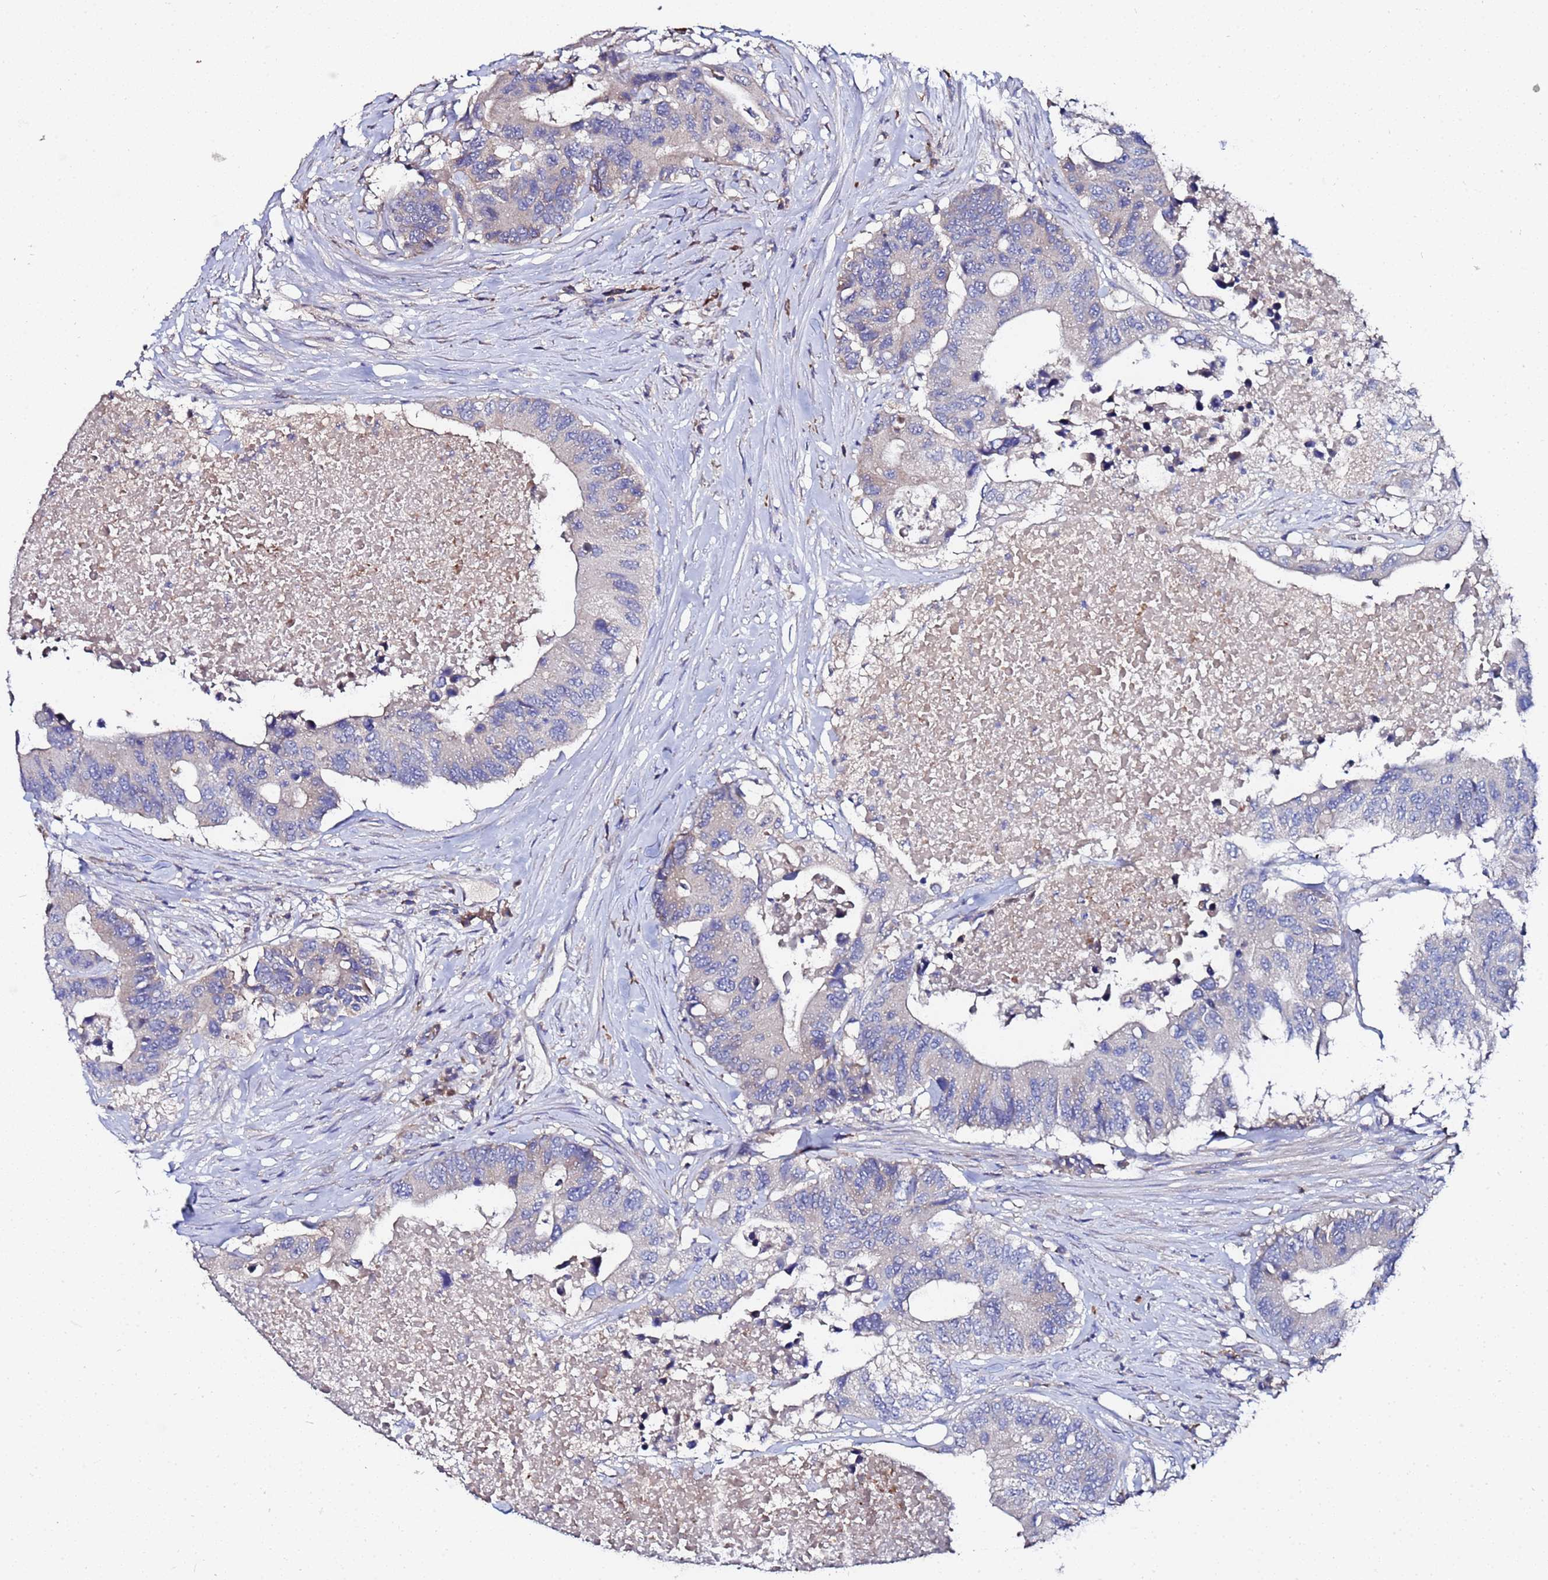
{"staining": {"intensity": "negative", "quantity": "none", "location": "none"}, "tissue": "colorectal cancer", "cell_type": "Tumor cells", "image_type": "cancer", "snomed": [{"axis": "morphology", "description": "Adenocarcinoma, NOS"}, {"axis": "topography", "description": "Colon"}], "caption": "Colorectal cancer (adenocarcinoma) was stained to show a protein in brown. There is no significant staining in tumor cells.", "gene": "TCP10L", "patient": {"sex": "male", "age": 71}}